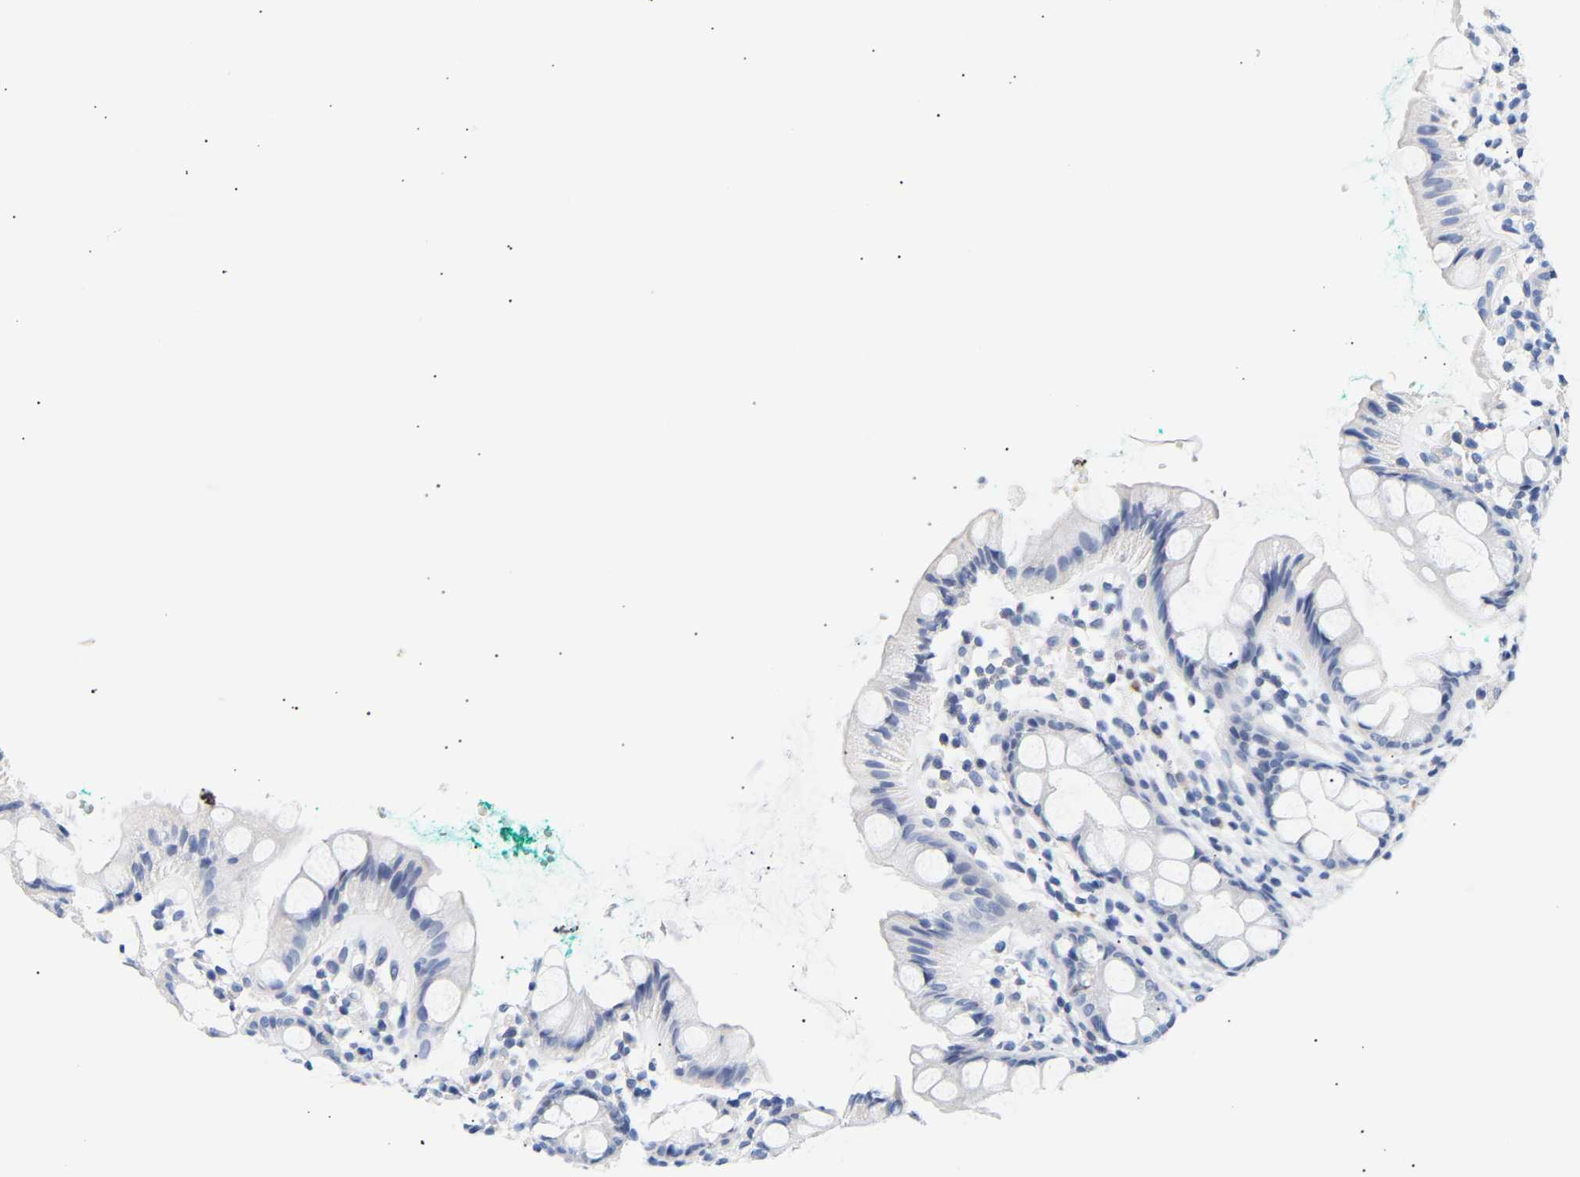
{"staining": {"intensity": "negative", "quantity": "none", "location": "none"}, "tissue": "rectum", "cell_type": "Glandular cells", "image_type": "normal", "snomed": [{"axis": "morphology", "description": "Normal tissue, NOS"}, {"axis": "topography", "description": "Rectum"}], "caption": "This is an immunohistochemistry (IHC) photomicrograph of benign human rectum. There is no positivity in glandular cells.", "gene": "SPINK2", "patient": {"sex": "female", "age": 65}}